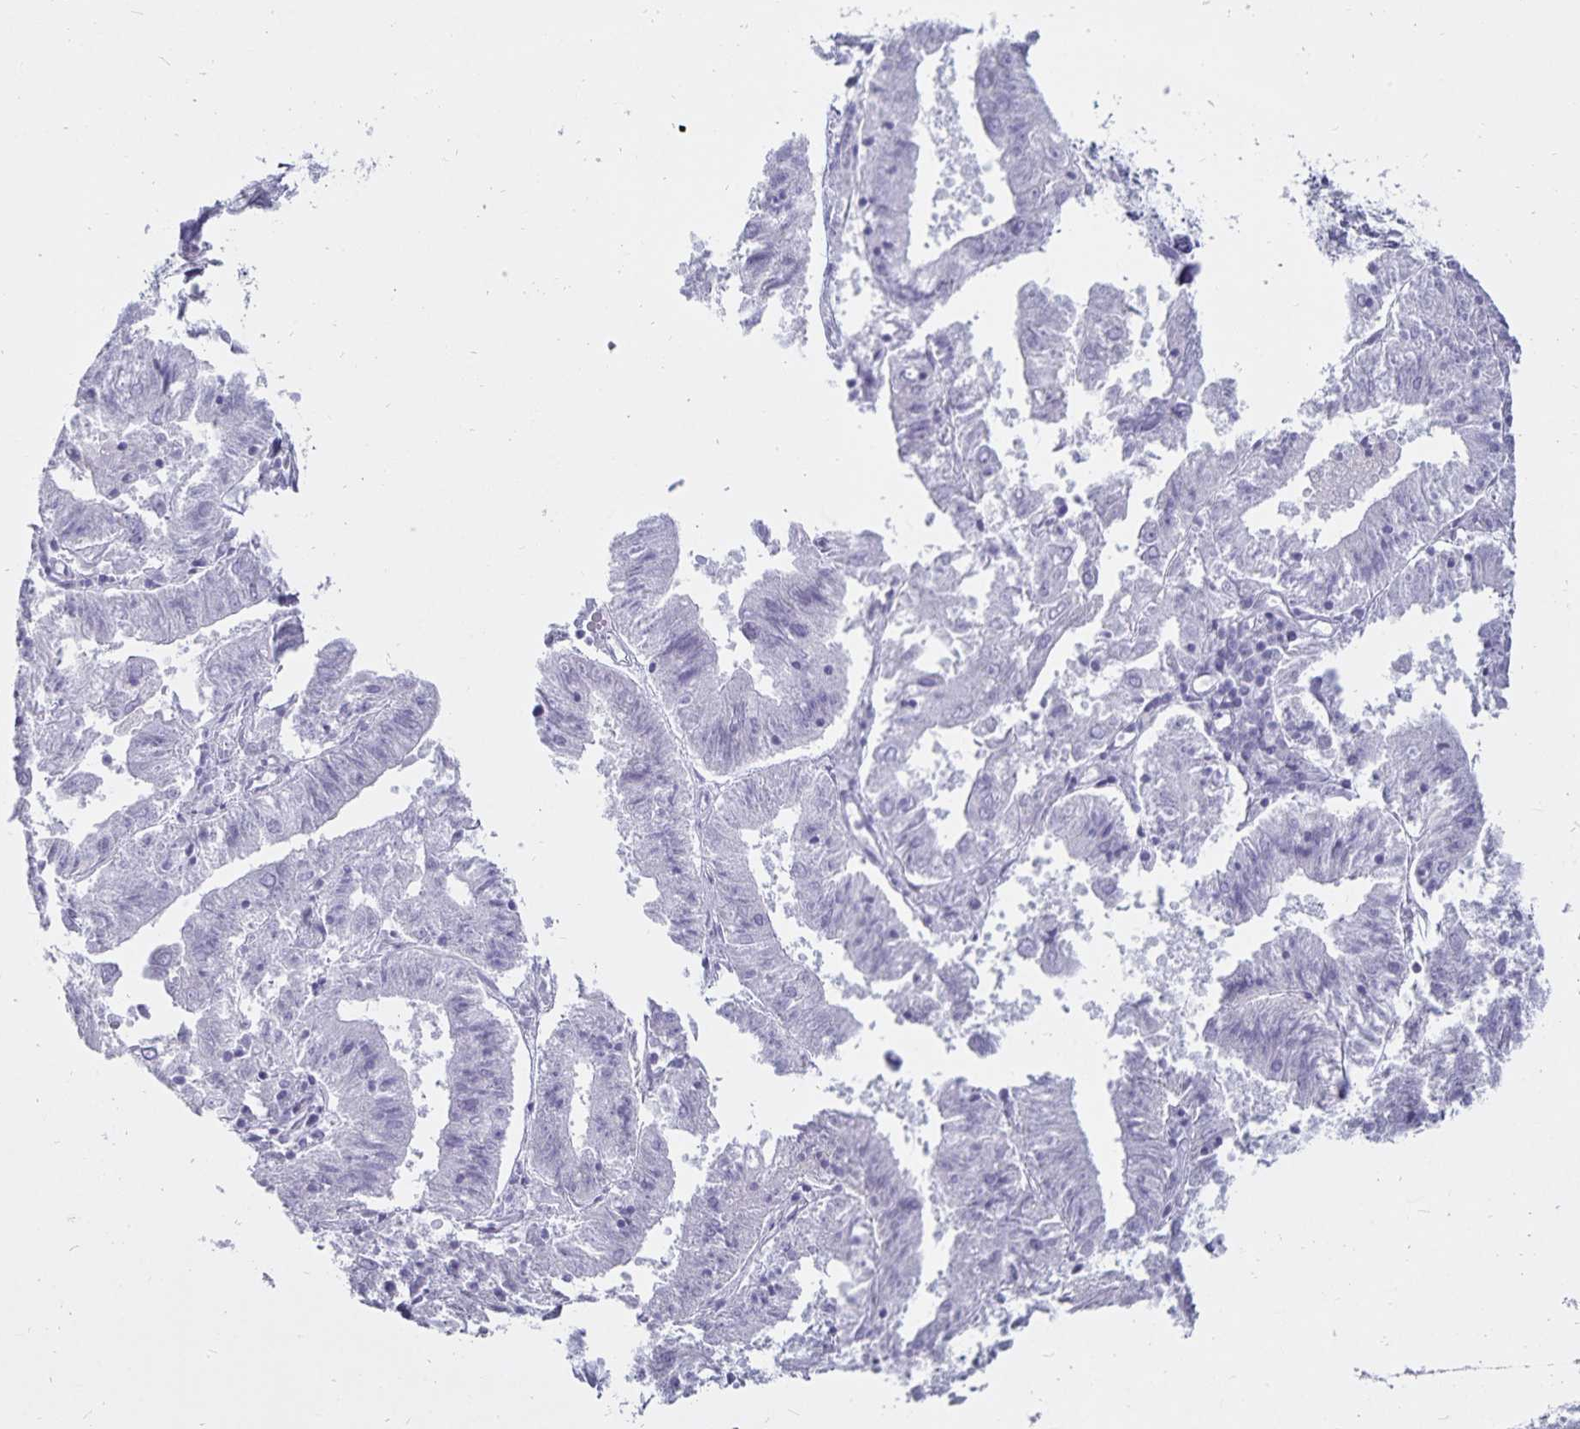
{"staining": {"intensity": "negative", "quantity": "none", "location": "none"}, "tissue": "endometrial cancer", "cell_type": "Tumor cells", "image_type": "cancer", "snomed": [{"axis": "morphology", "description": "Adenocarcinoma, NOS"}, {"axis": "topography", "description": "Endometrium"}], "caption": "This image is of endometrial adenocarcinoma stained with IHC to label a protein in brown with the nuclei are counter-stained blue. There is no expression in tumor cells.", "gene": "DEFA6", "patient": {"sex": "female", "age": 82}}